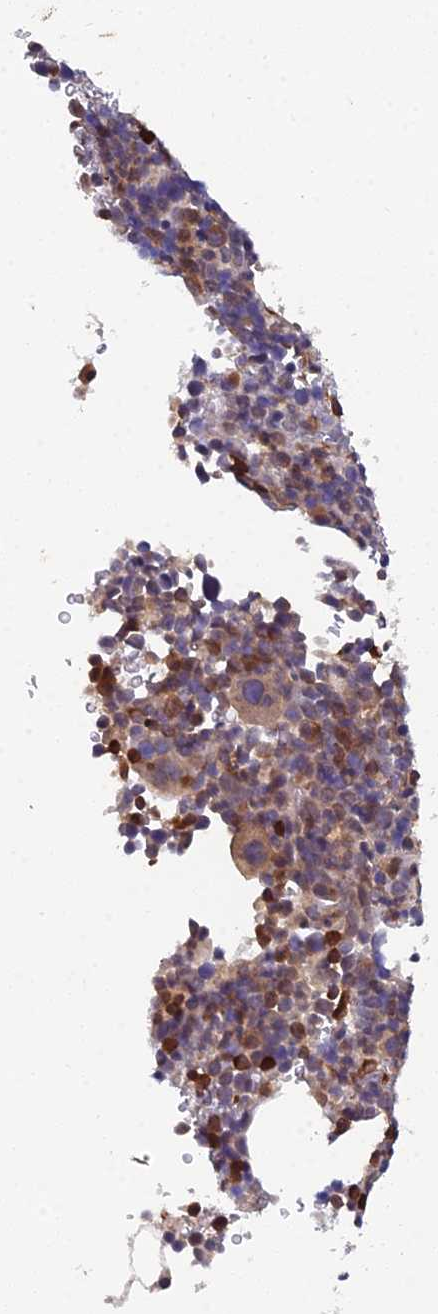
{"staining": {"intensity": "moderate", "quantity": "25%-75%", "location": "cytoplasmic/membranous,nuclear"}, "tissue": "bone marrow", "cell_type": "Hematopoietic cells", "image_type": "normal", "snomed": [{"axis": "morphology", "description": "Normal tissue, NOS"}, {"axis": "topography", "description": "Bone marrow"}], "caption": "Immunohistochemistry (IHC) of unremarkable bone marrow reveals medium levels of moderate cytoplasmic/membranous,nuclear positivity in approximately 25%-75% of hematopoietic cells.", "gene": "GALK2", "patient": {"sex": "female", "age": 82}}